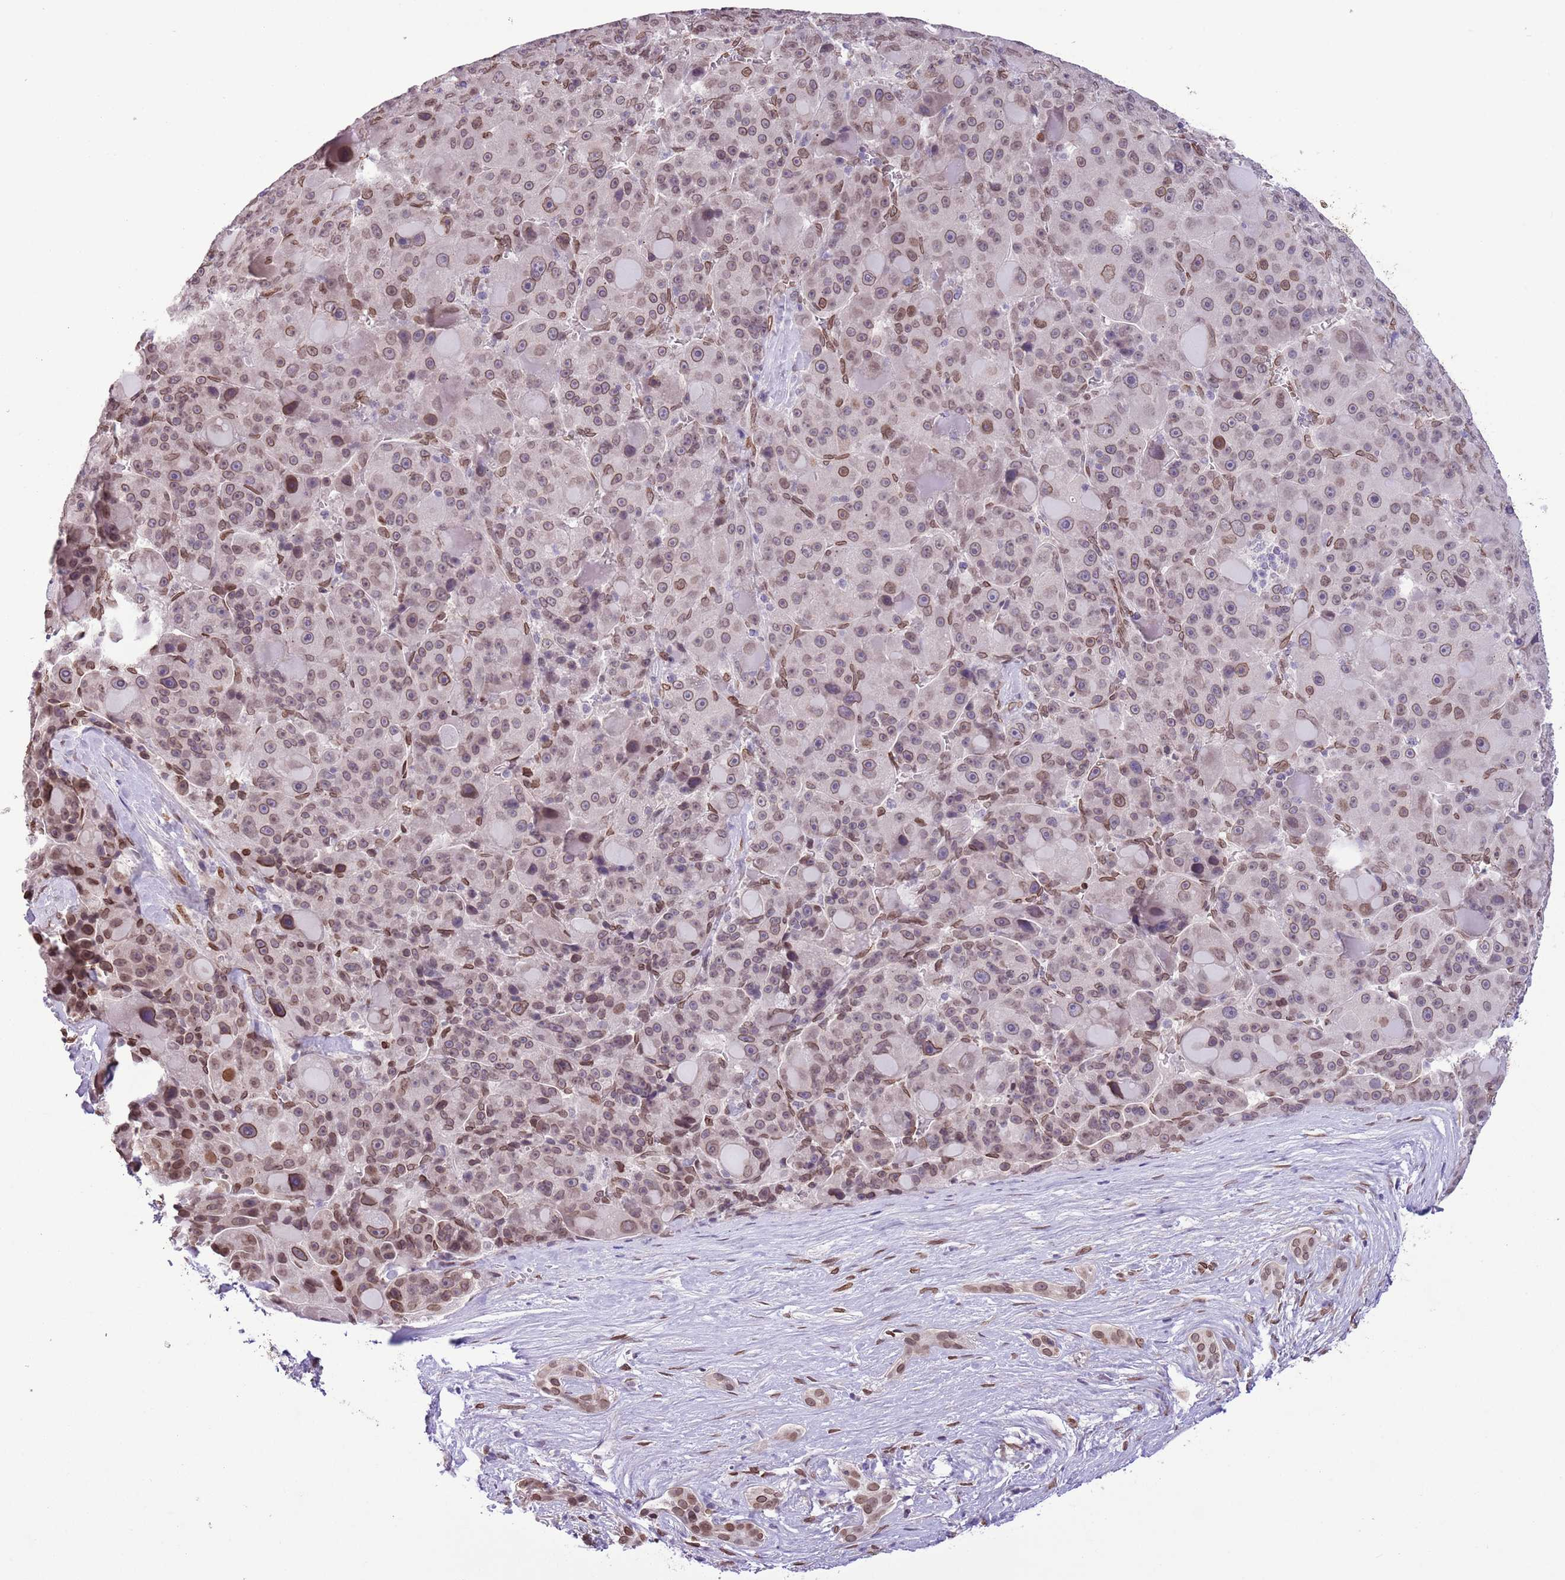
{"staining": {"intensity": "moderate", "quantity": ">75%", "location": "cytoplasmic/membranous,nuclear"}, "tissue": "liver cancer", "cell_type": "Tumor cells", "image_type": "cancer", "snomed": [{"axis": "morphology", "description": "Carcinoma, Hepatocellular, NOS"}, {"axis": "topography", "description": "Liver"}], "caption": "Hepatocellular carcinoma (liver) was stained to show a protein in brown. There is medium levels of moderate cytoplasmic/membranous and nuclear staining in approximately >75% of tumor cells. Immunohistochemistry (ihc) stains the protein of interest in brown and the nuclei are stained blue.", "gene": "ZGLP1", "patient": {"sex": "male", "age": 76}}